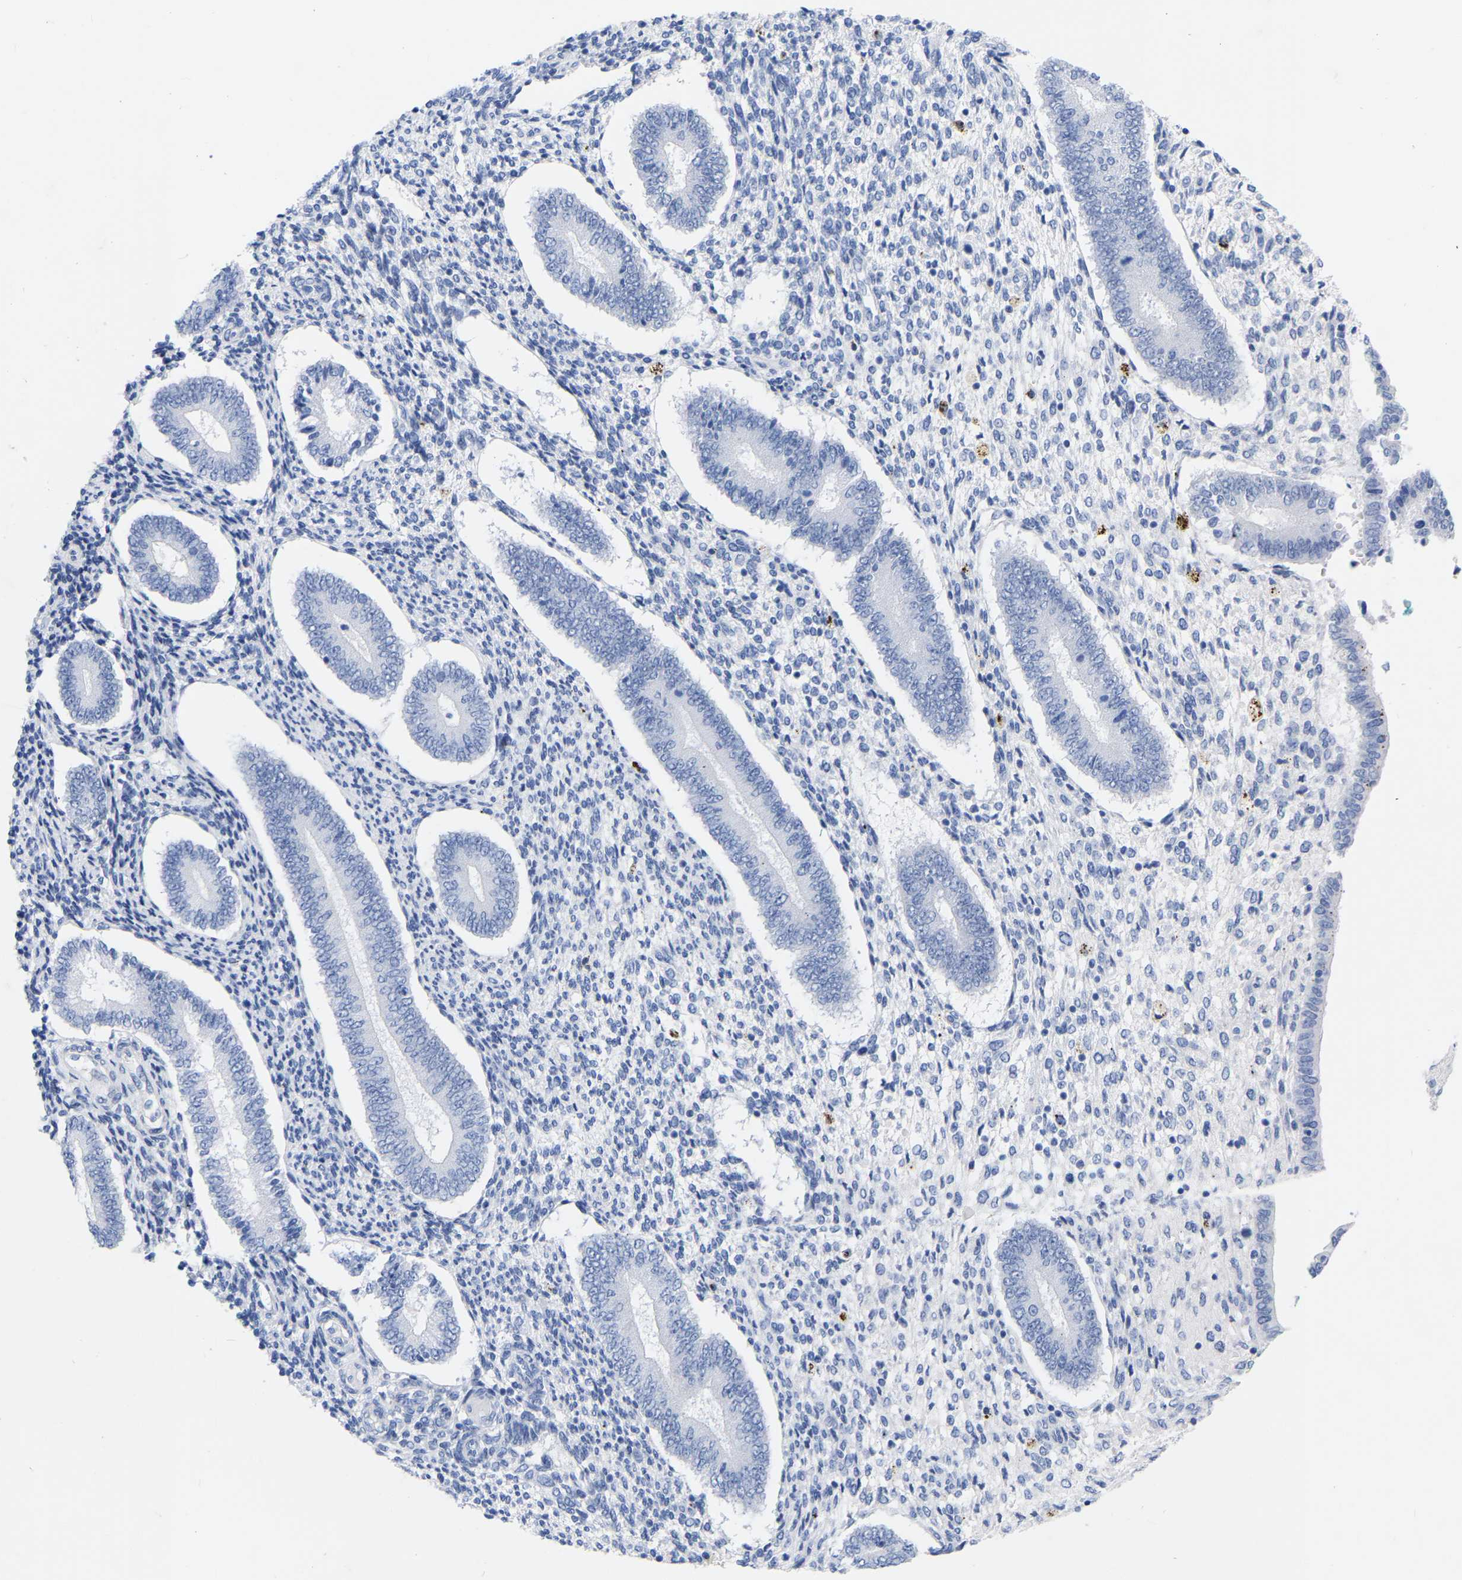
{"staining": {"intensity": "negative", "quantity": "none", "location": "none"}, "tissue": "endometrium", "cell_type": "Cells in endometrial stroma", "image_type": "normal", "snomed": [{"axis": "morphology", "description": "Normal tissue, NOS"}, {"axis": "topography", "description": "Endometrium"}], "caption": "This is an immunohistochemistry (IHC) image of unremarkable human endometrium. There is no staining in cells in endometrial stroma.", "gene": "ZNF629", "patient": {"sex": "female", "age": 42}}